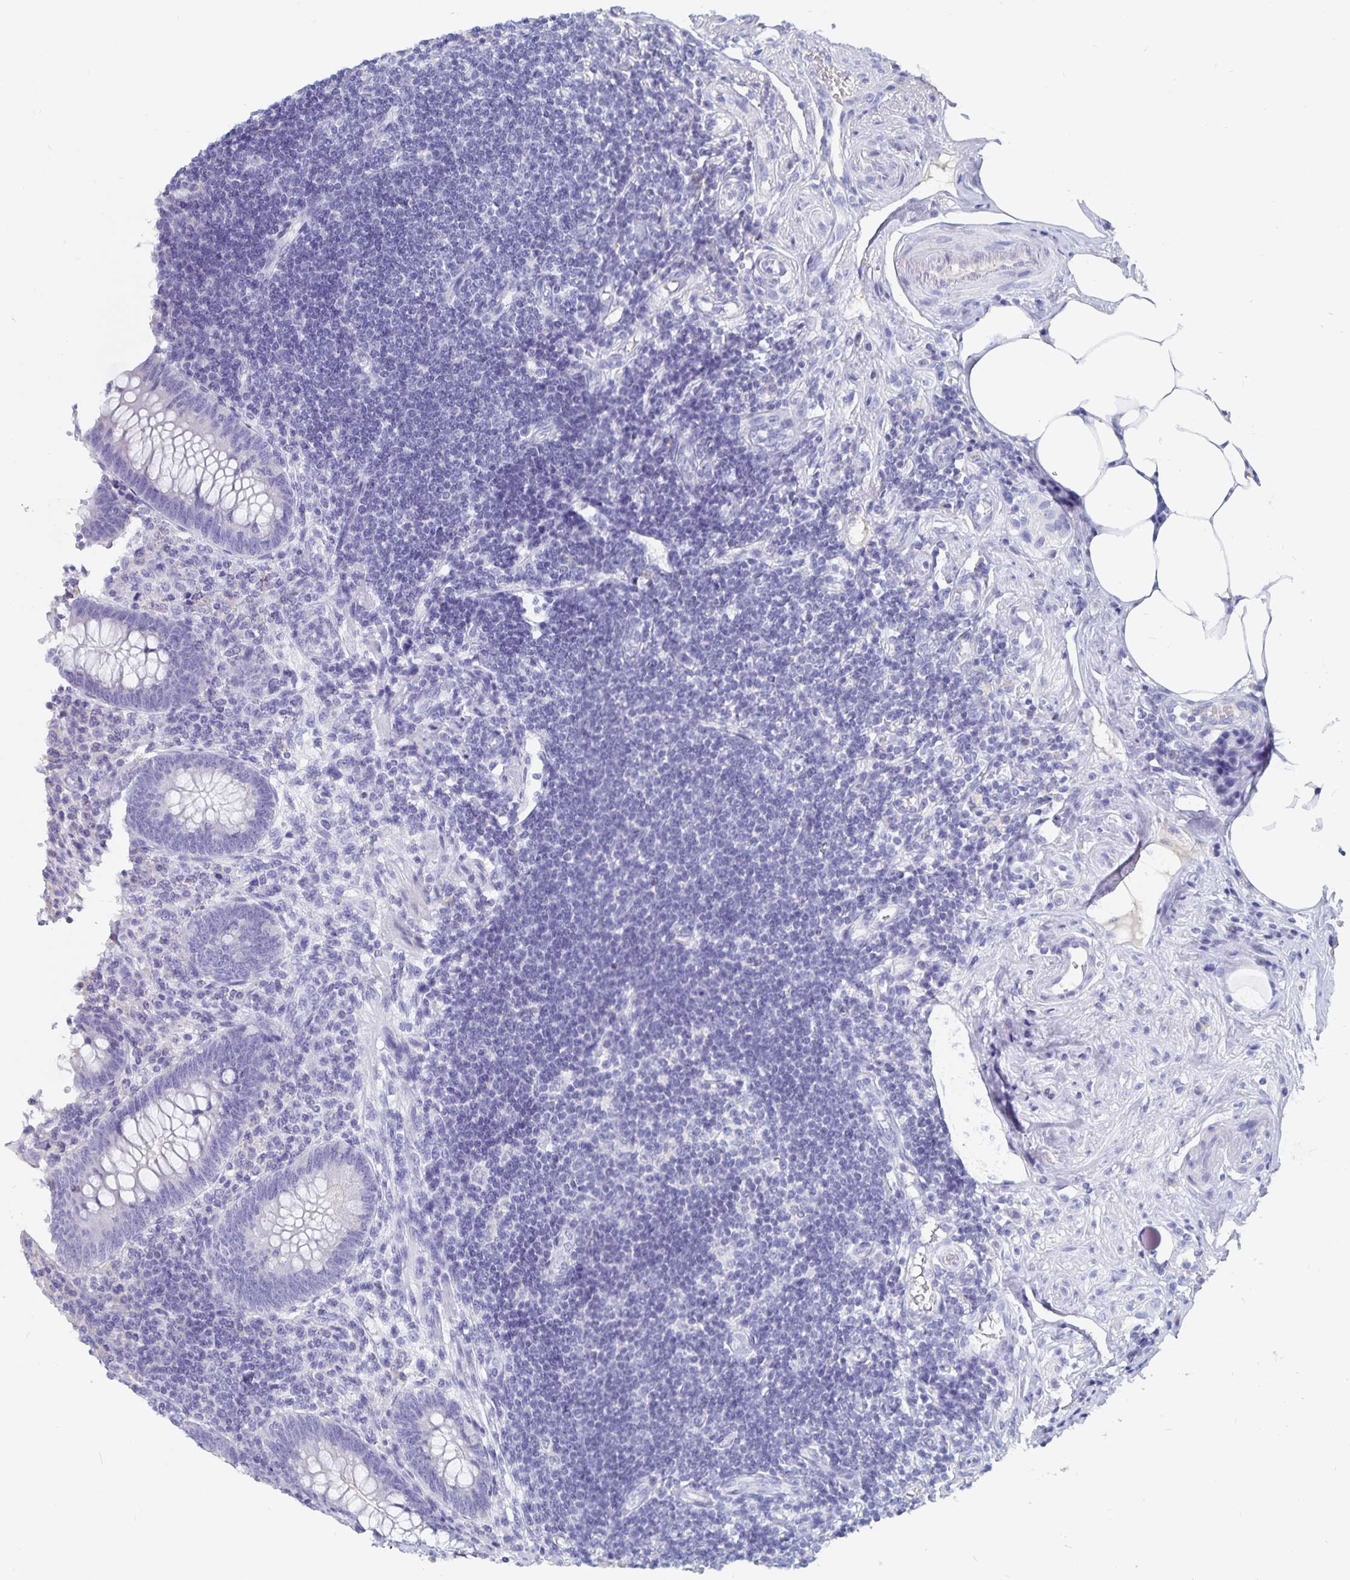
{"staining": {"intensity": "negative", "quantity": "none", "location": "none"}, "tissue": "appendix", "cell_type": "Glandular cells", "image_type": "normal", "snomed": [{"axis": "morphology", "description": "Normal tissue, NOS"}, {"axis": "topography", "description": "Appendix"}], "caption": "Benign appendix was stained to show a protein in brown. There is no significant staining in glandular cells.", "gene": "CFAP69", "patient": {"sex": "female", "age": 57}}